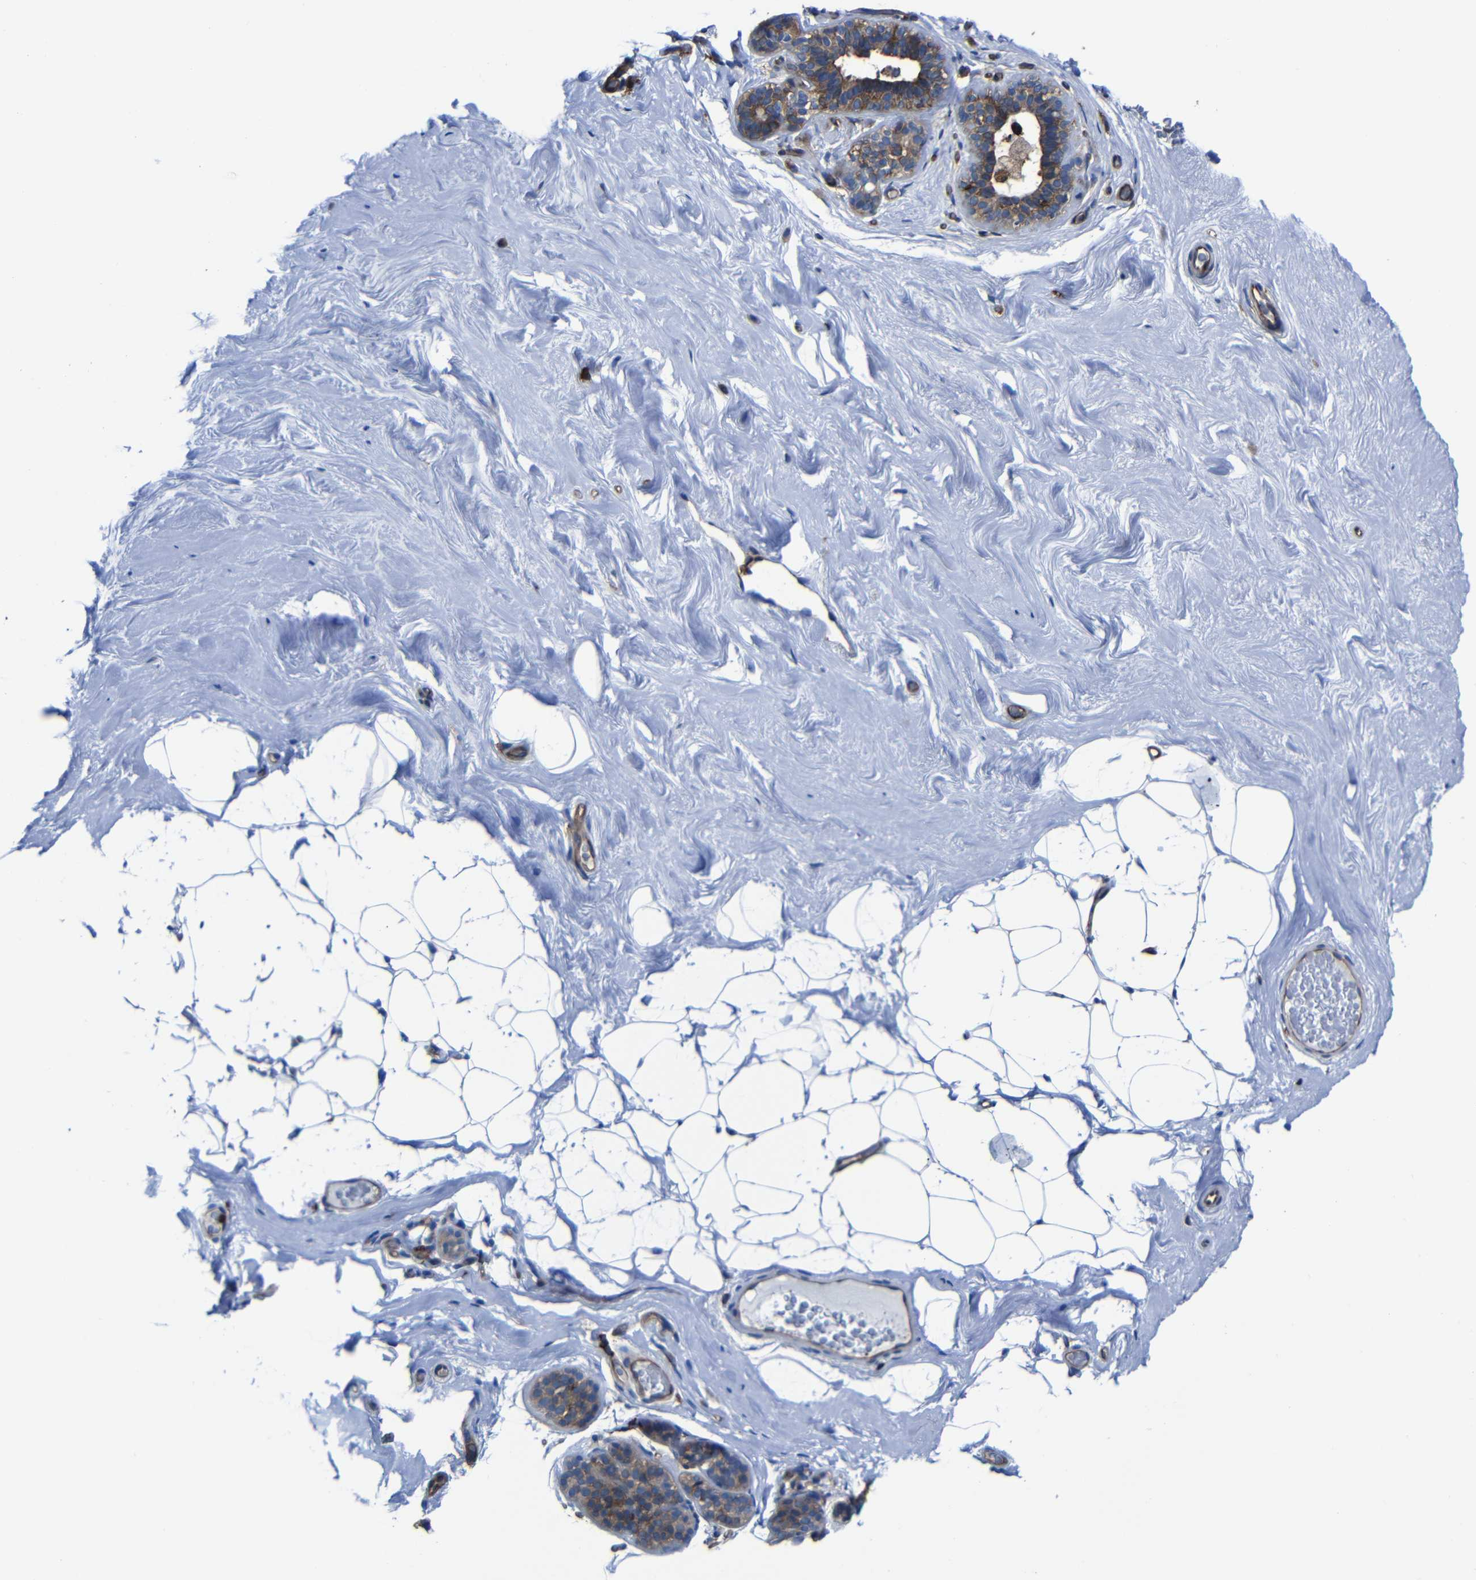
{"staining": {"intensity": "negative", "quantity": "none", "location": "none"}, "tissue": "breast", "cell_type": "Adipocytes", "image_type": "normal", "snomed": [{"axis": "morphology", "description": "Normal tissue, NOS"}, {"axis": "topography", "description": "Breast"}], "caption": "Benign breast was stained to show a protein in brown. There is no significant staining in adipocytes. The staining is performed using DAB brown chromogen with nuclei counter-stained in using hematoxylin.", "gene": "ARHGEF1", "patient": {"sex": "female", "age": 75}}